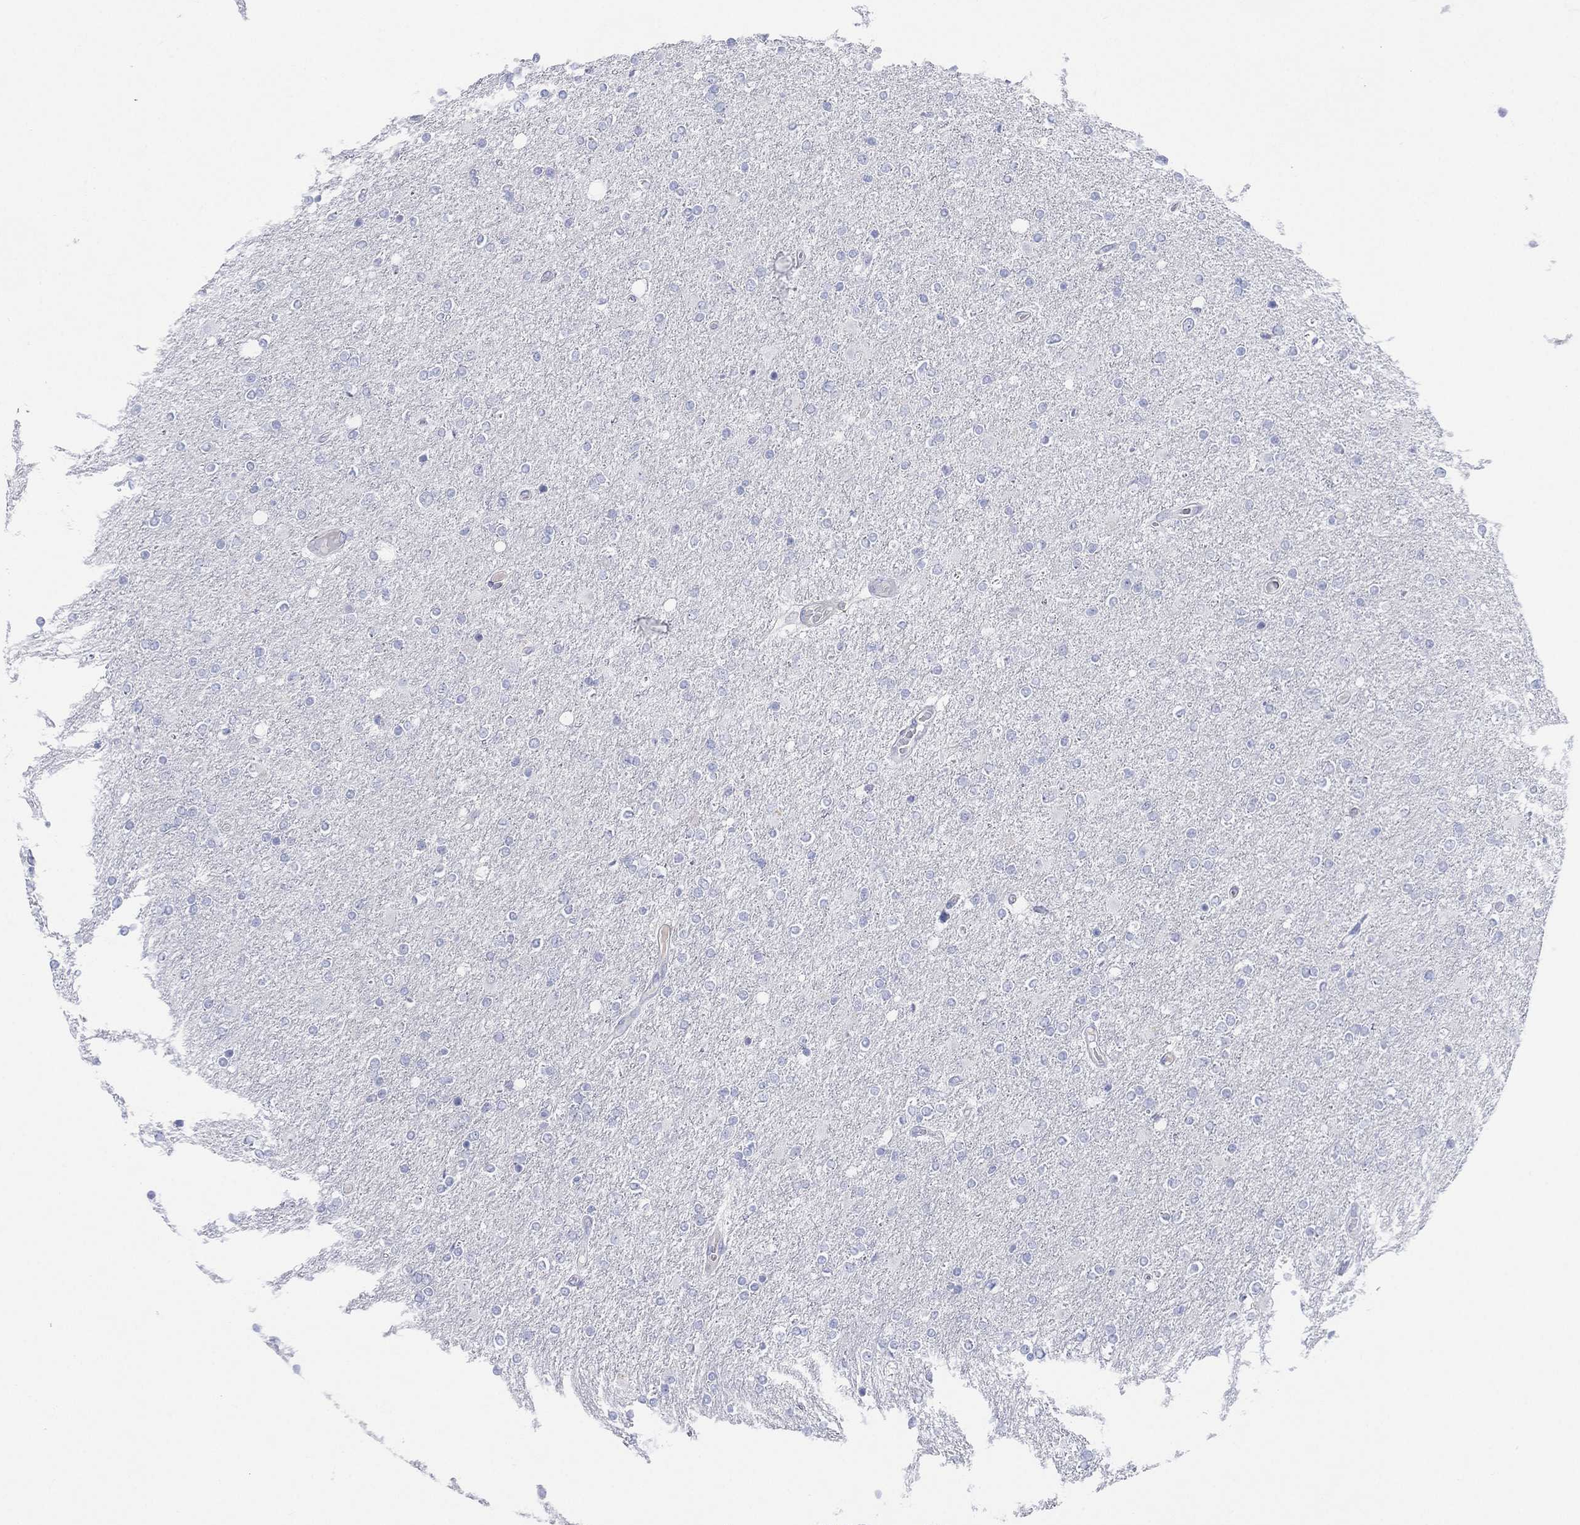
{"staining": {"intensity": "negative", "quantity": "none", "location": "none"}, "tissue": "glioma", "cell_type": "Tumor cells", "image_type": "cancer", "snomed": [{"axis": "morphology", "description": "Glioma, malignant, High grade"}, {"axis": "topography", "description": "Cerebral cortex"}], "caption": "A photomicrograph of human malignant glioma (high-grade) is negative for staining in tumor cells.", "gene": "SEPTIN1", "patient": {"sex": "male", "age": 70}}